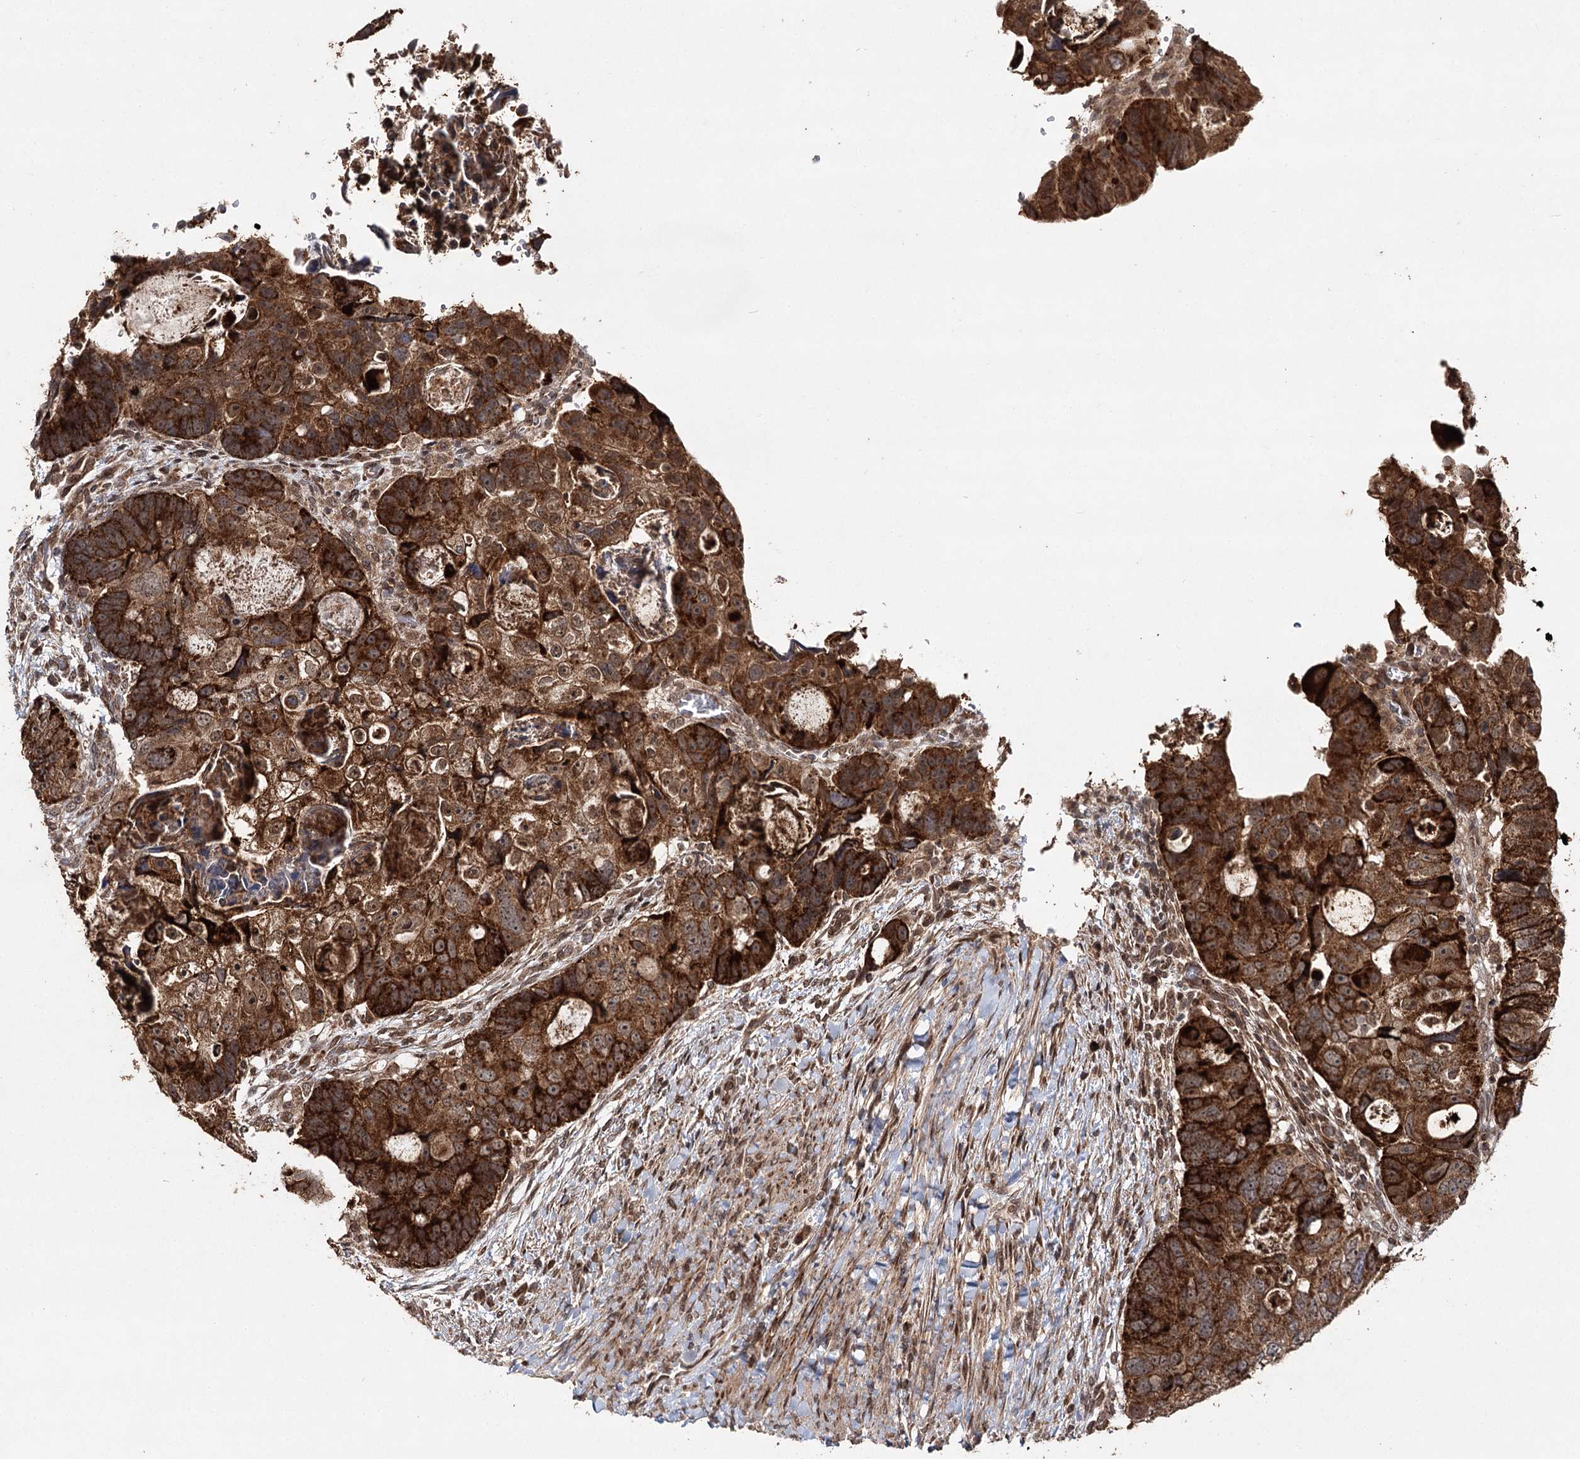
{"staining": {"intensity": "strong", "quantity": ">75%", "location": "cytoplasmic/membranous"}, "tissue": "colorectal cancer", "cell_type": "Tumor cells", "image_type": "cancer", "snomed": [{"axis": "morphology", "description": "Adenocarcinoma, NOS"}, {"axis": "topography", "description": "Rectum"}], "caption": "Protein staining of colorectal cancer tissue exhibits strong cytoplasmic/membranous staining in about >75% of tumor cells. (brown staining indicates protein expression, while blue staining denotes nuclei).", "gene": "ZNRF3", "patient": {"sex": "male", "age": 59}}